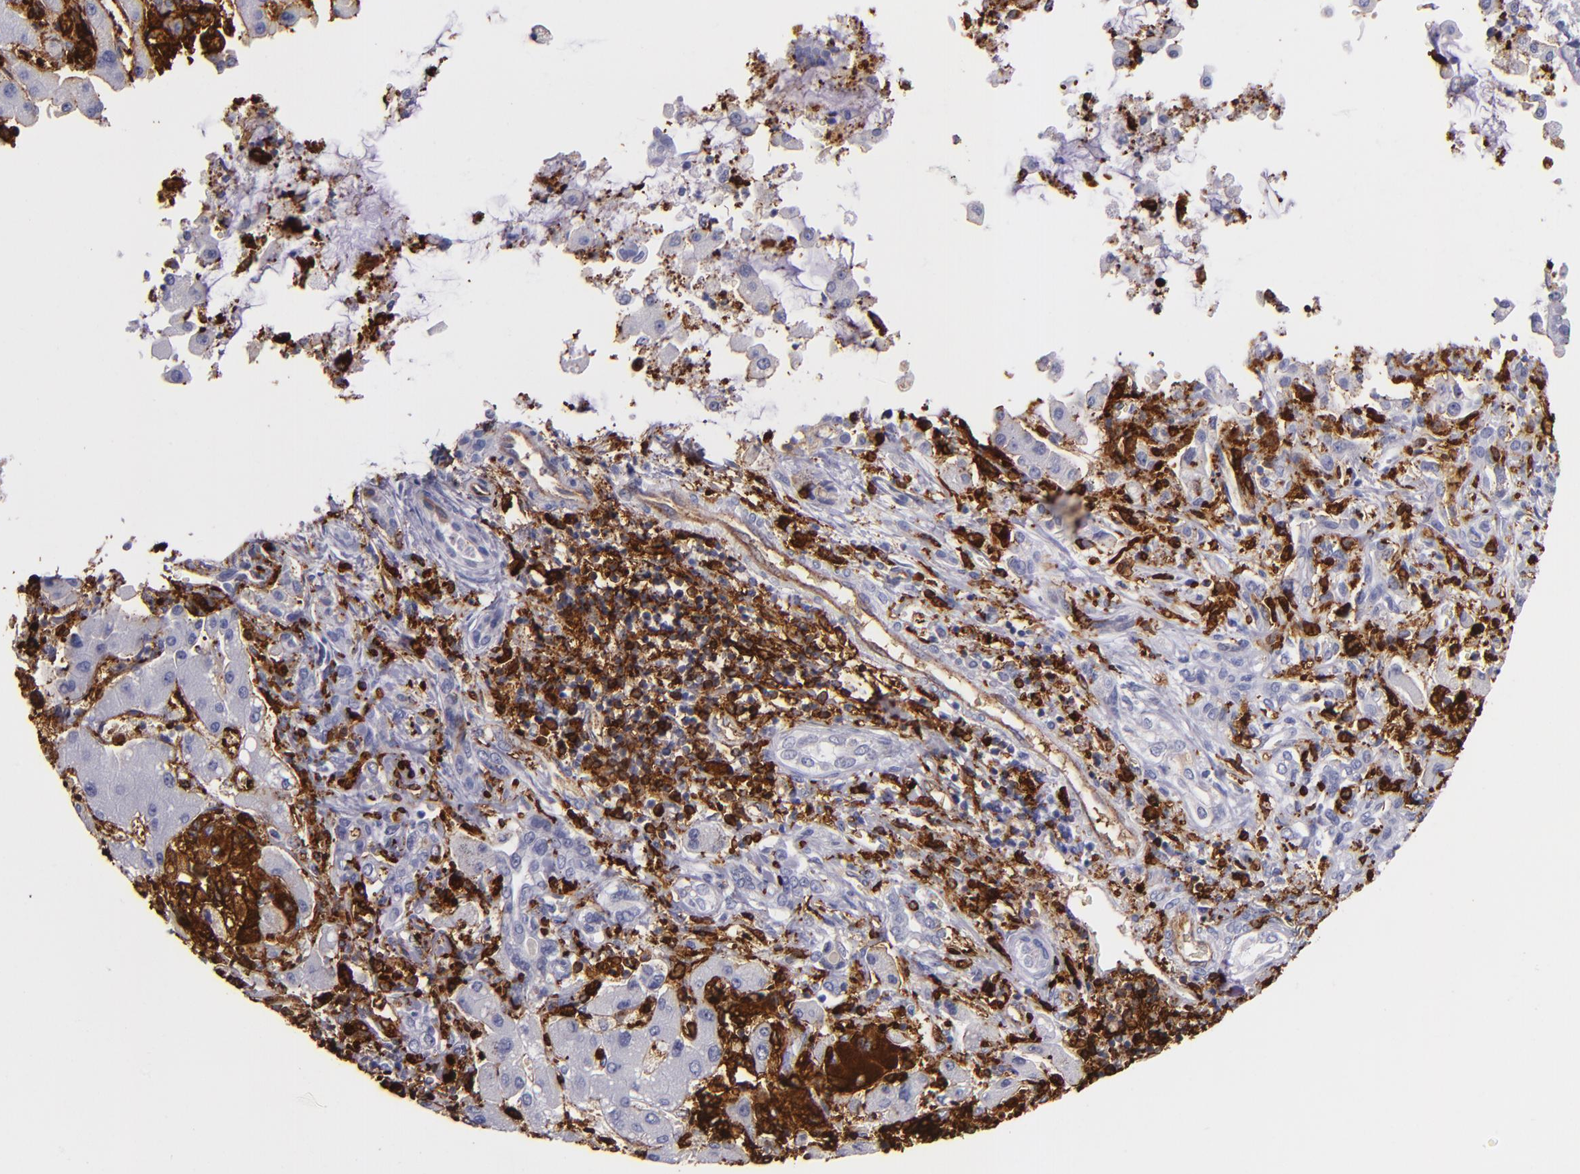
{"staining": {"intensity": "negative", "quantity": "none", "location": "none"}, "tissue": "liver cancer", "cell_type": "Tumor cells", "image_type": "cancer", "snomed": [{"axis": "morphology", "description": "Cholangiocarcinoma"}, {"axis": "topography", "description": "Liver"}], "caption": "A high-resolution histopathology image shows immunohistochemistry staining of liver cancer (cholangiocarcinoma), which shows no significant expression in tumor cells. The staining is performed using DAB (3,3'-diaminobenzidine) brown chromogen with nuclei counter-stained in using hematoxylin.", "gene": "HLA-DRA", "patient": {"sex": "male", "age": 50}}